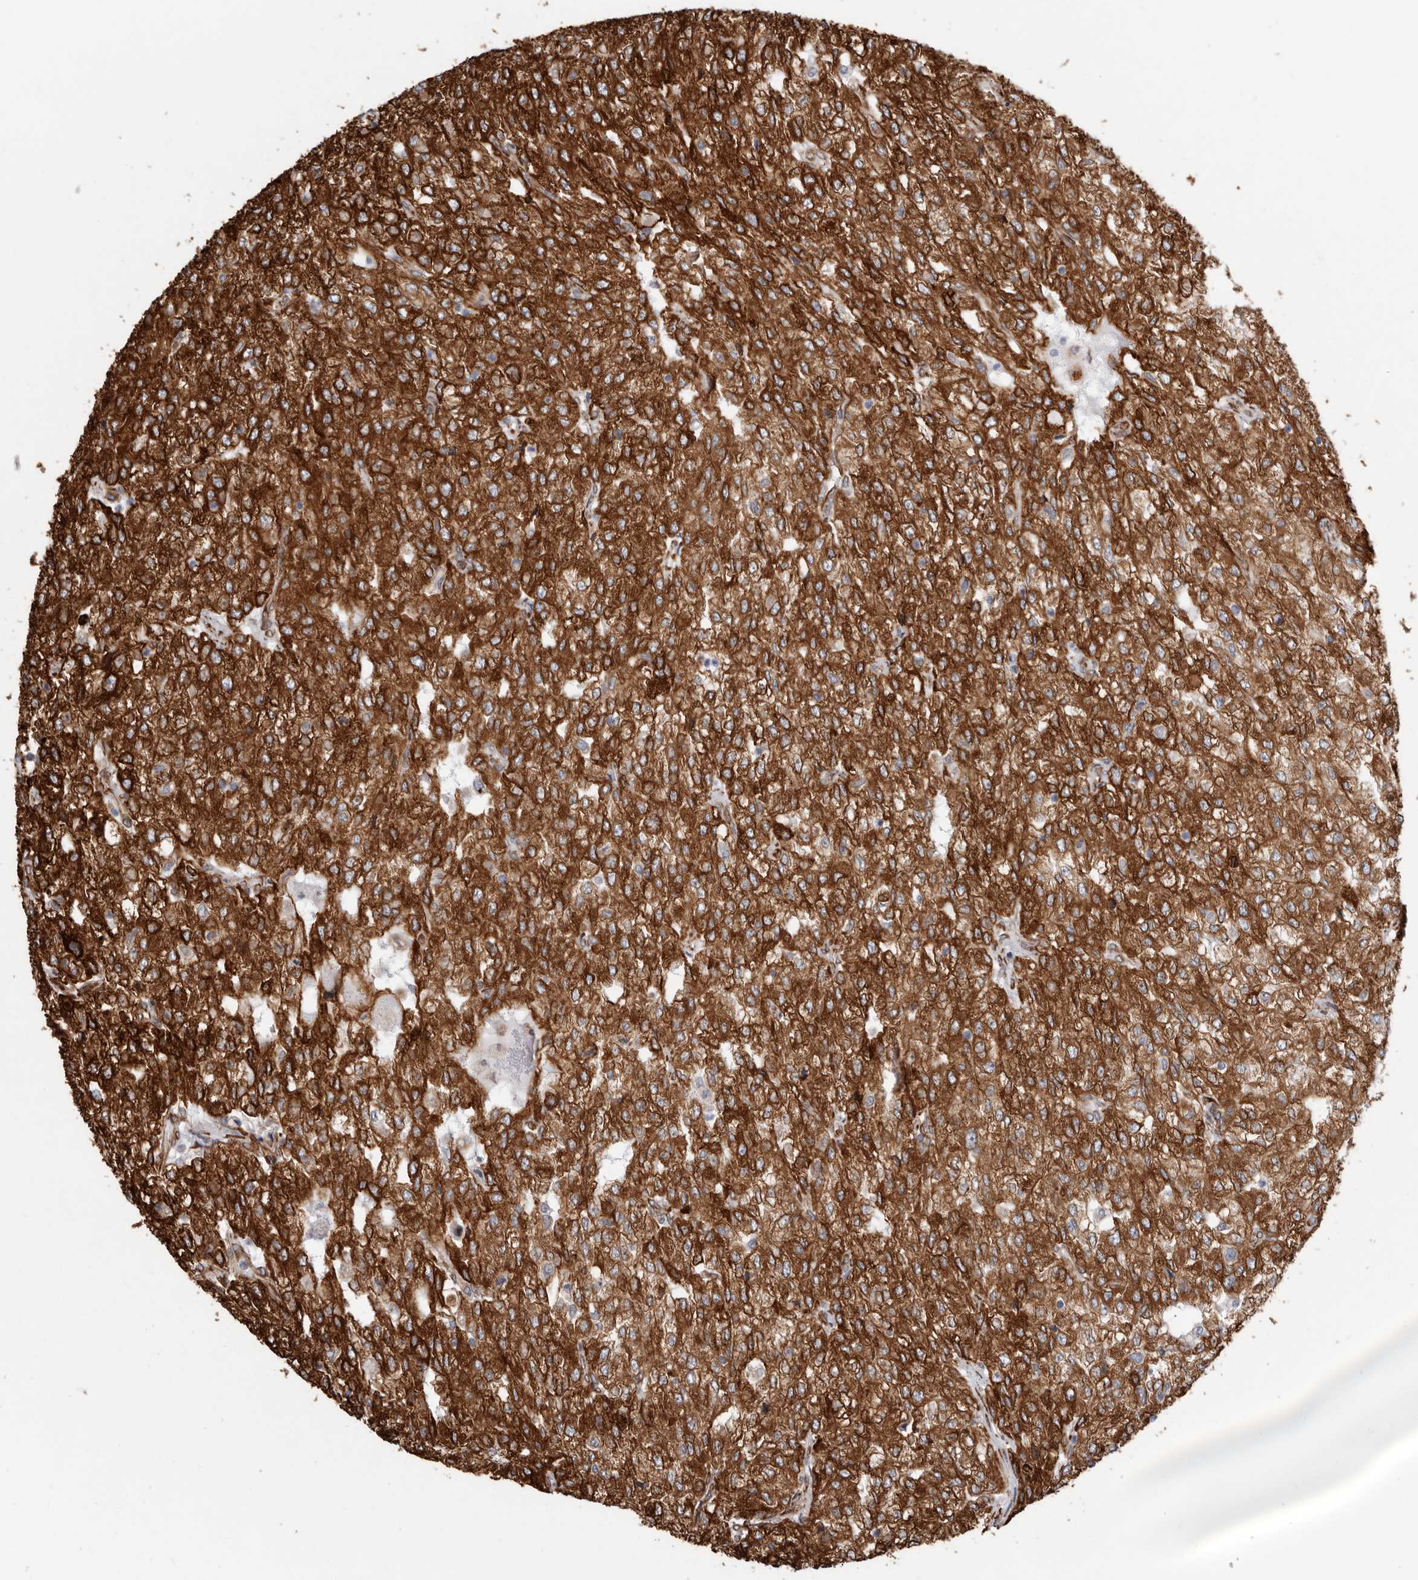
{"staining": {"intensity": "strong", "quantity": ">75%", "location": "cytoplasmic/membranous"}, "tissue": "renal cancer", "cell_type": "Tumor cells", "image_type": "cancer", "snomed": [{"axis": "morphology", "description": "Adenocarcinoma, NOS"}, {"axis": "topography", "description": "Kidney"}], "caption": "Strong cytoplasmic/membranous expression for a protein is identified in about >75% of tumor cells of renal adenocarcinoma using IHC.", "gene": "SEMA3E", "patient": {"sex": "female", "age": 54}}